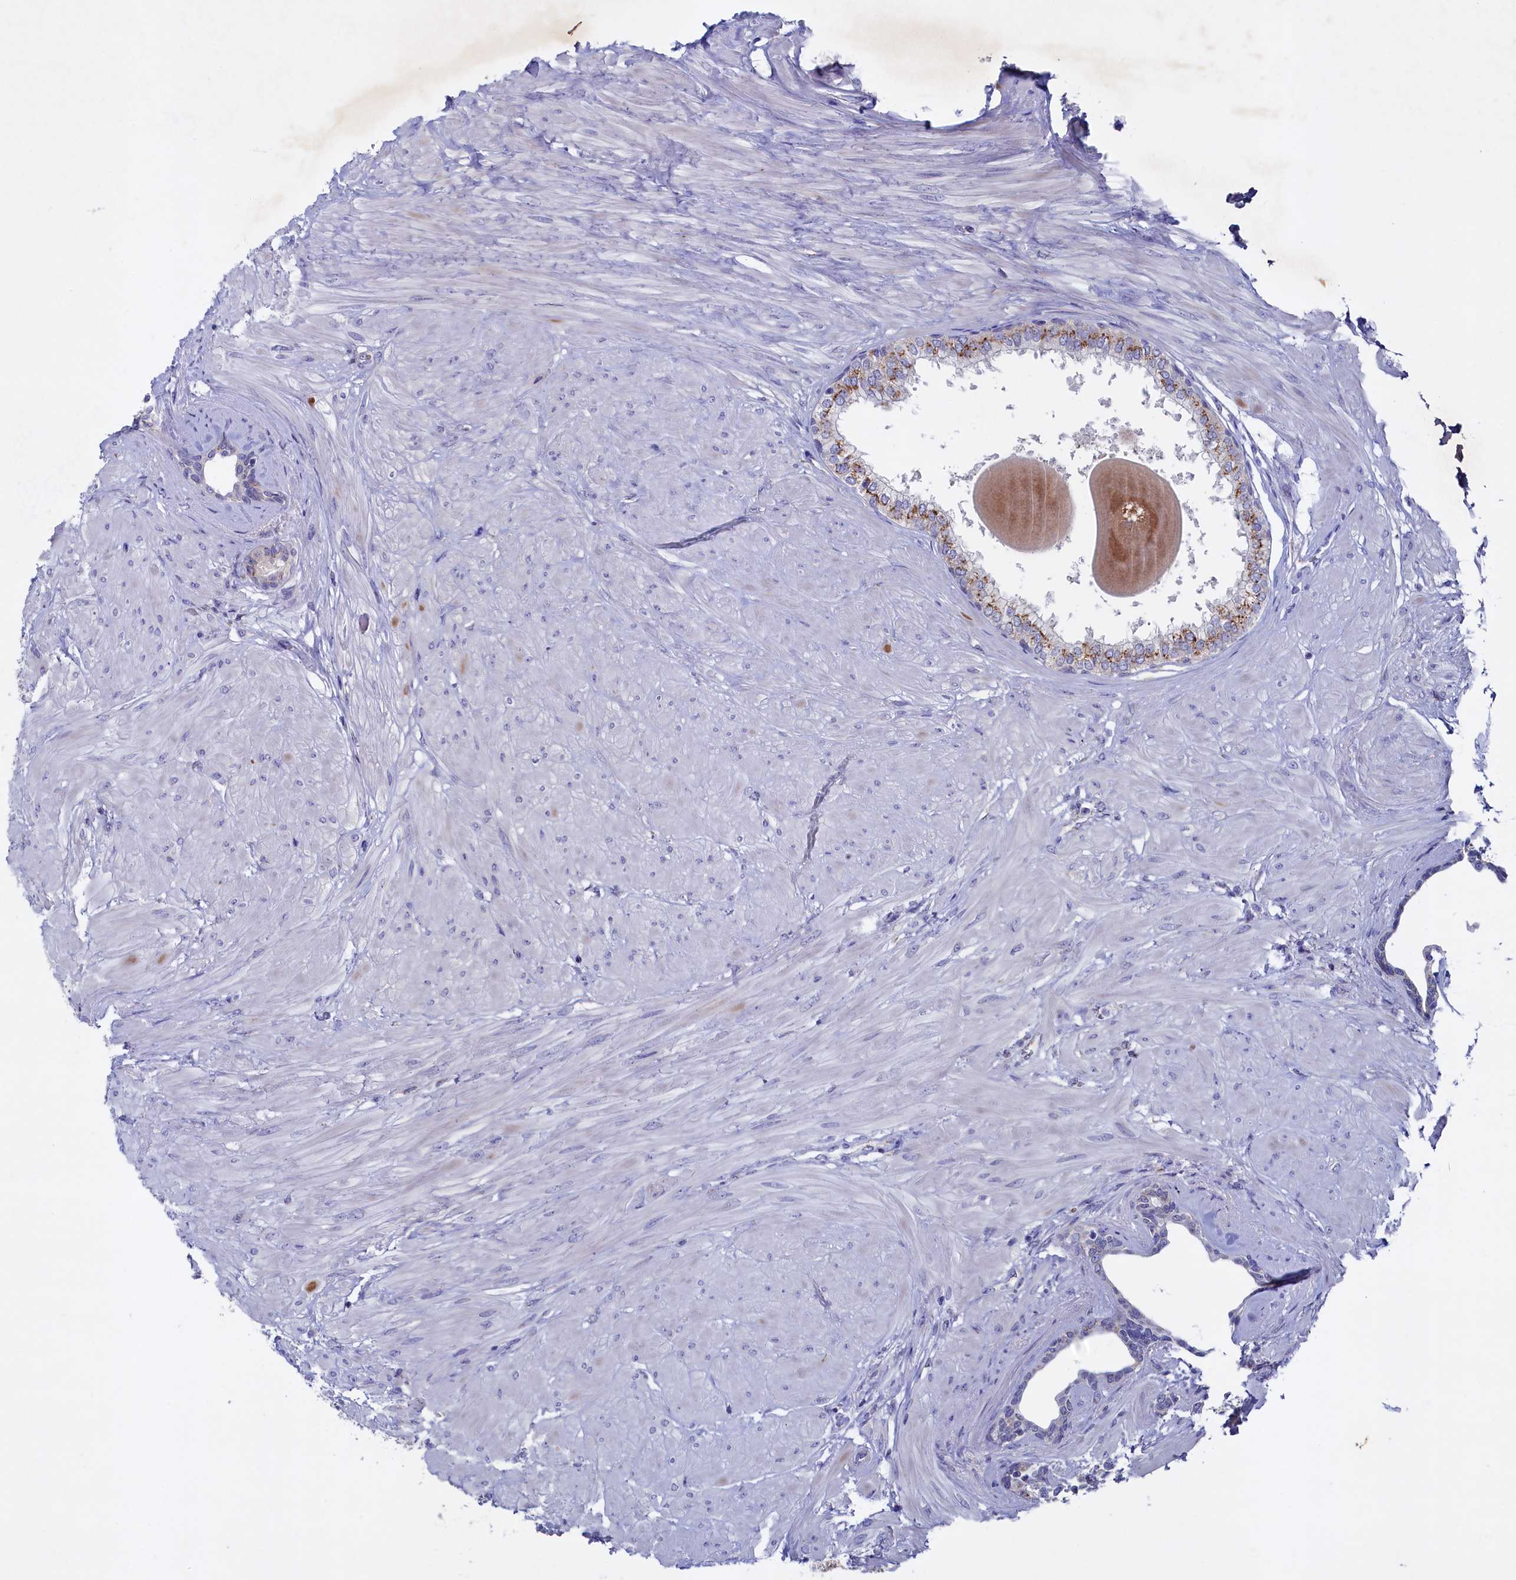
{"staining": {"intensity": "strong", "quantity": "25%-75%", "location": "cytoplasmic/membranous"}, "tissue": "prostate", "cell_type": "Glandular cells", "image_type": "normal", "snomed": [{"axis": "morphology", "description": "Normal tissue, NOS"}, {"axis": "topography", "description": "Prostate"}], "caption": "Immunohistochemistry image of normal human prostate stained for a protein (brown), which displays high levels of strong cytoplasmic/membranous staining in approximately 25%-75% of glandular cells.", "gene": "GPR108", "patient": {"sex": "male", "age": 48}}